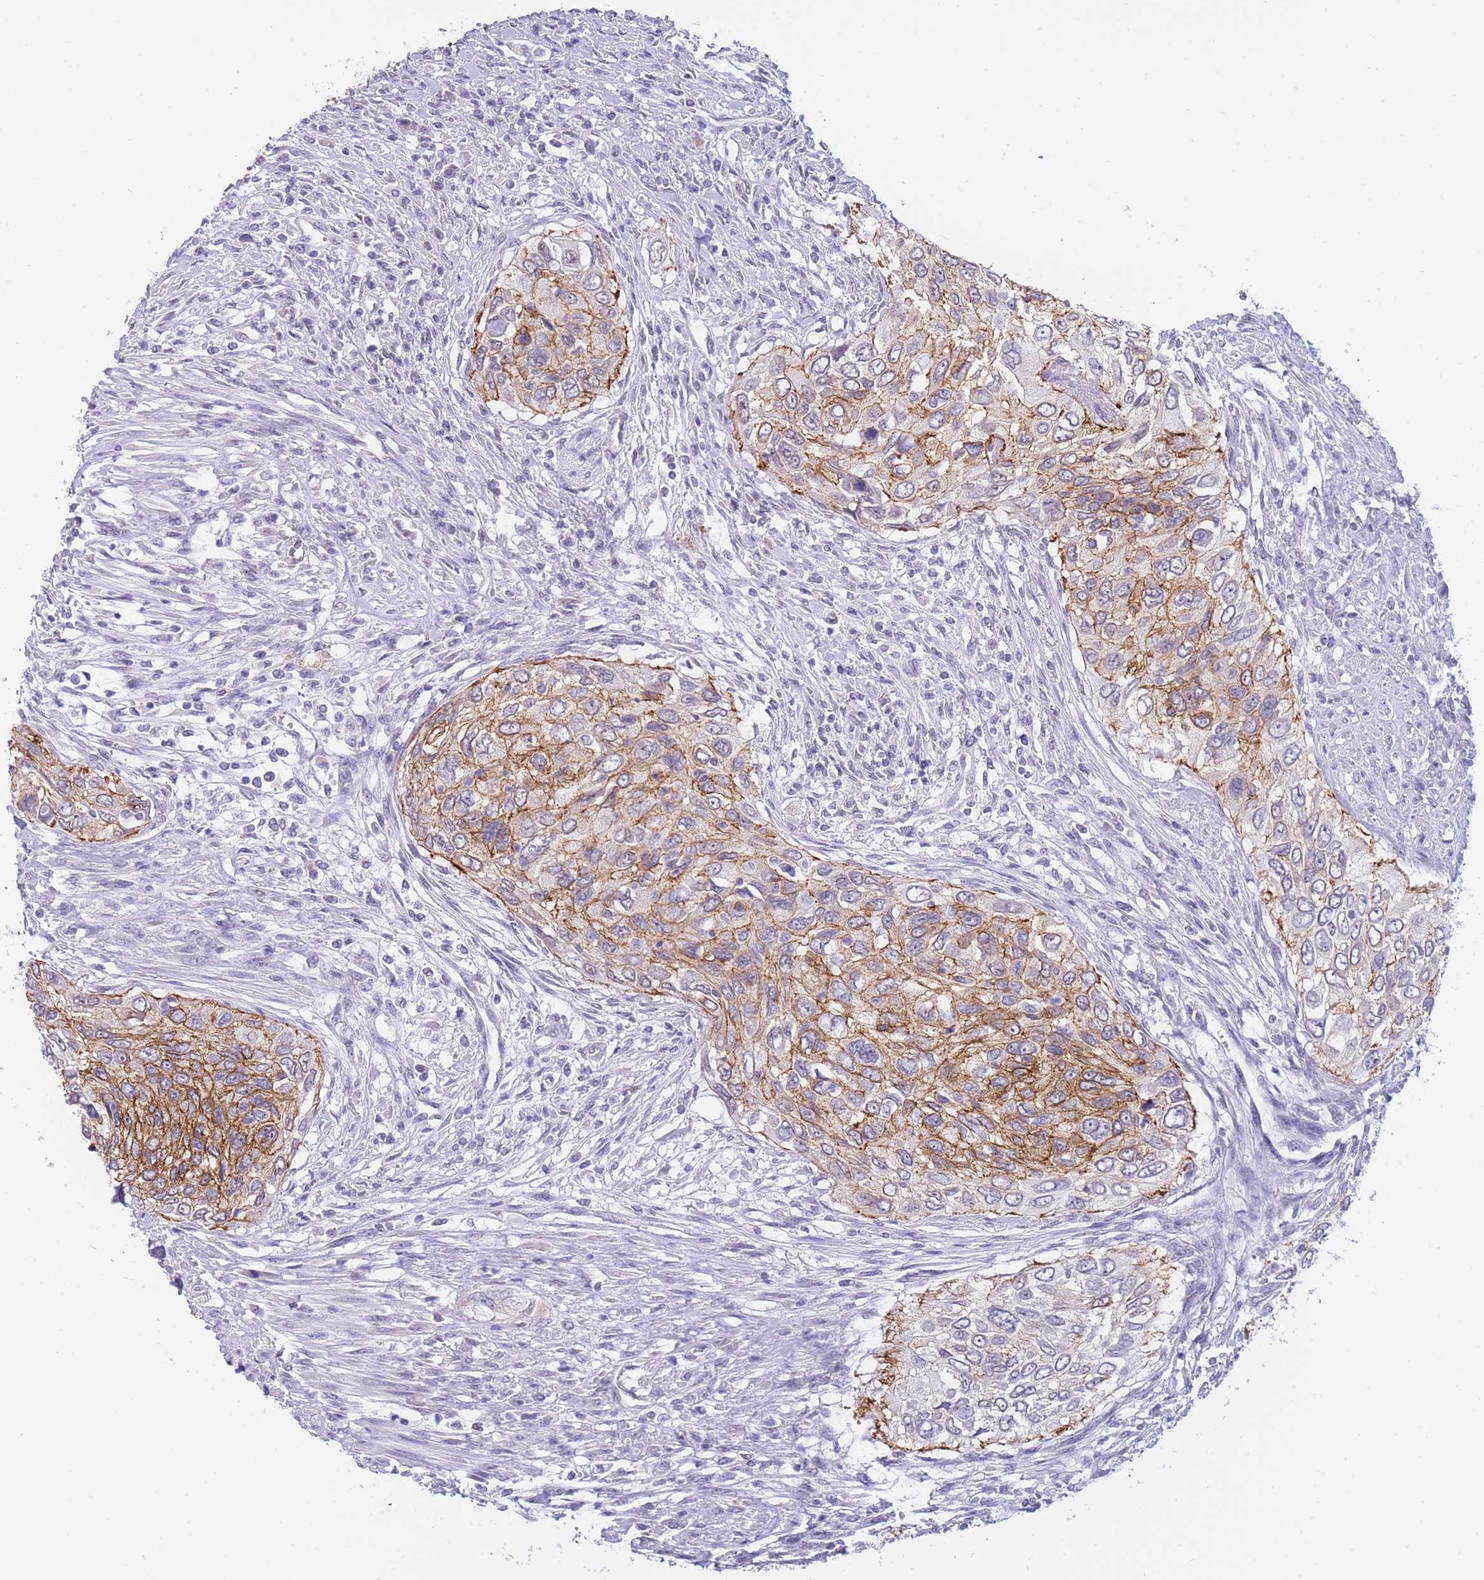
{"staining": {"intensity": "moderate", "quantity": ">75%", "location": "cytoplasmic/membranous"}, "tissue": "urothelial cancer", "cell_type": "Tumor cells", "image_type": "cancer", "snomed": [{"axis": "morphology", "description": "Urothelial carcinoma, High grade"}, {"axis": "topography", "description": "Urinary bladder"}], "caption": "This micrograph displays urothelial cancer stained with immunohistochemistry (IHC) to label a protein in brown. The cytoplasmic/membranous of tumor cells show moderate positivity for the protein. Nuclei are counter-stained blue.", "gene": "FRAT2", "patient": {"sex": "female", "age": 60}}